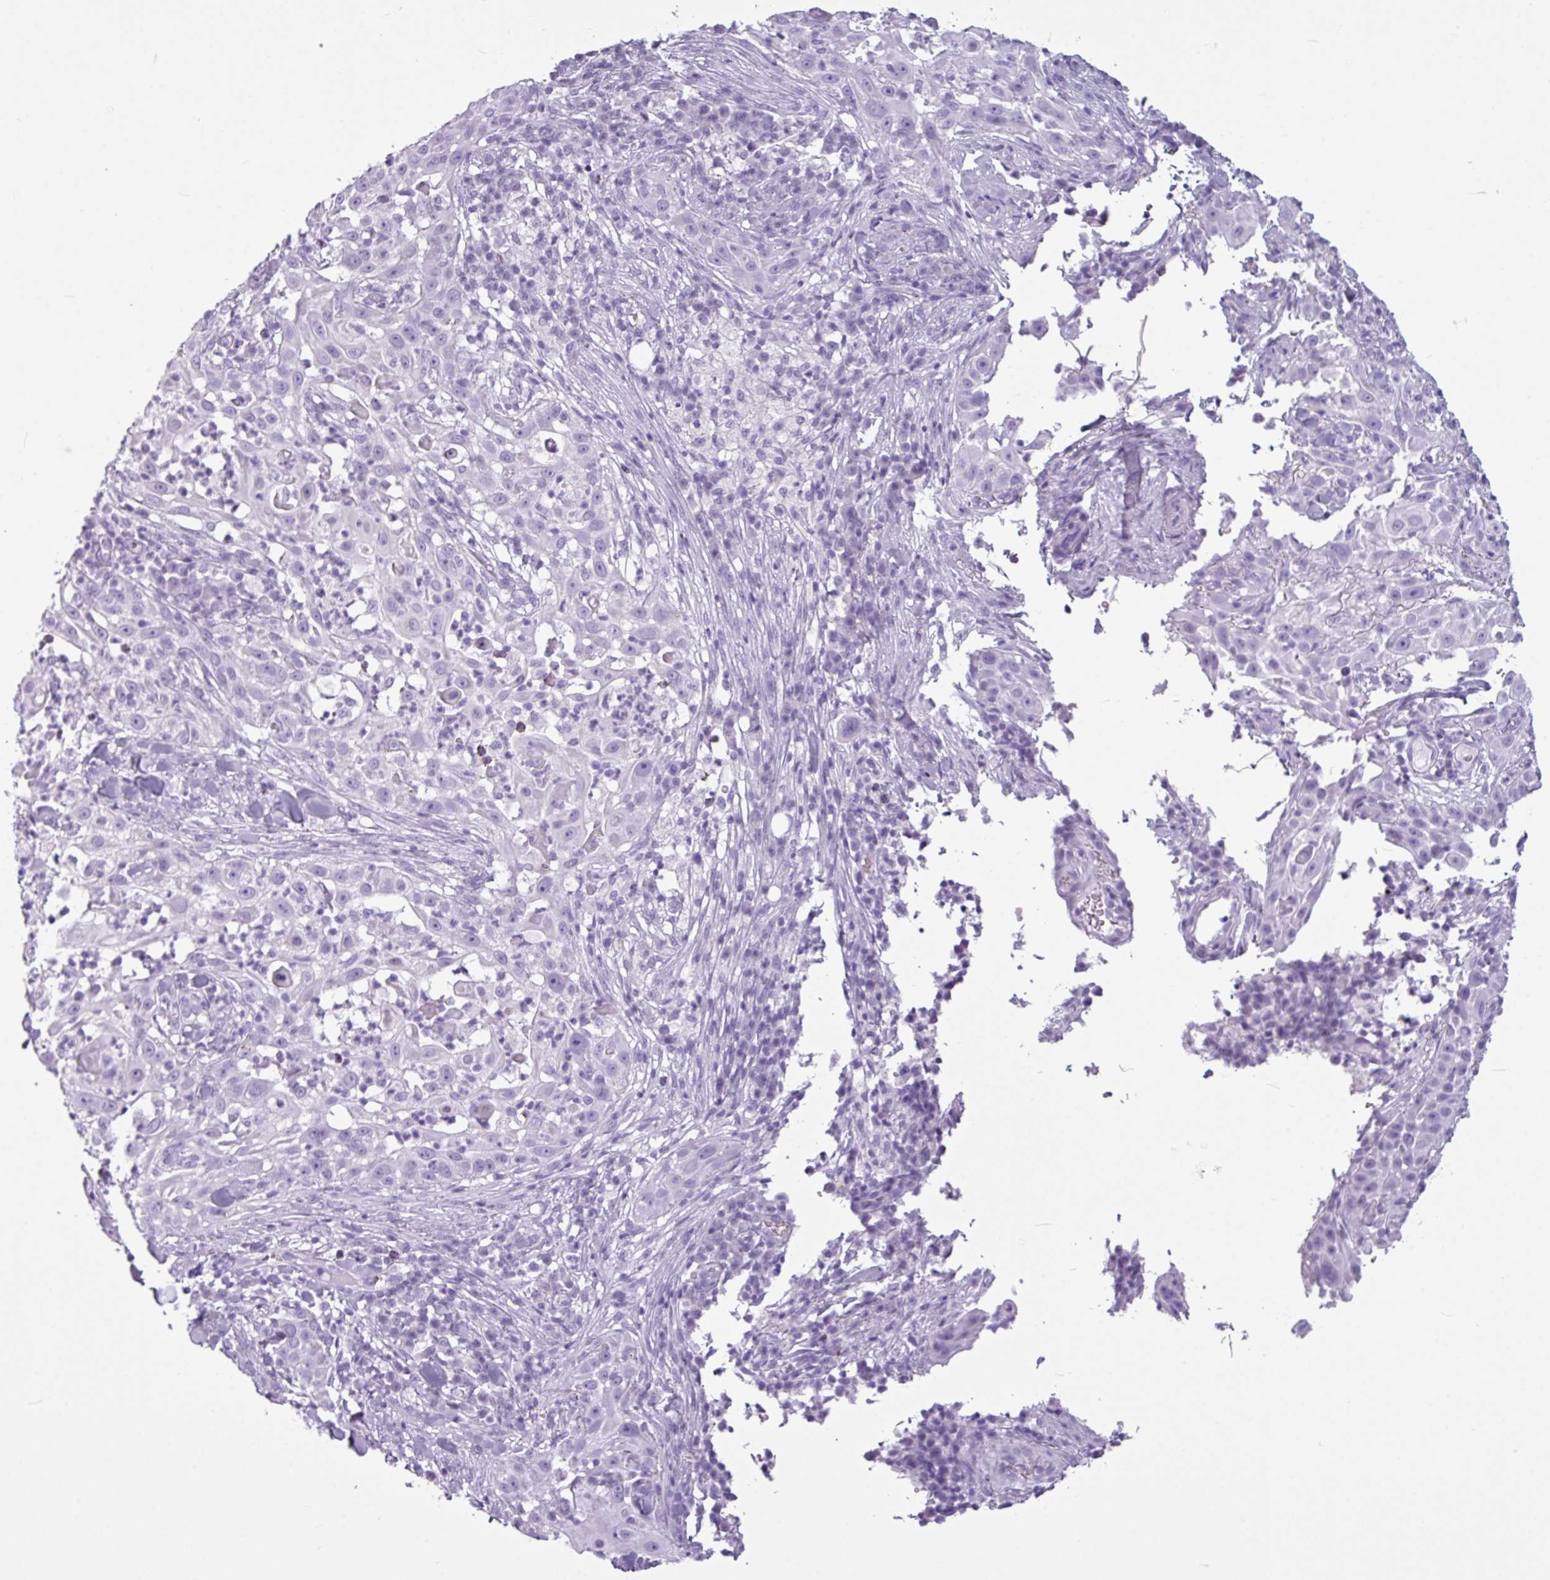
{"staining": {"intensity": "negative", "quantity": "none", "location": "none"}, "tissue": "skin cancer", "cell_type": "Tumor cells", "image_type": "cancer", "snomed": [{"axis": "morphology", "description": "Squamous cell carcinoma, NOS"}, {"axis": "topography", "description": "Skin"}], "caption": "Immunohistochemical staining of human skin cancer (squamous cell carcinoma) shows no significant positivity in tumor cells.", "gene": "AMY1B", "patient": {"sex": "female", "age": 44}}